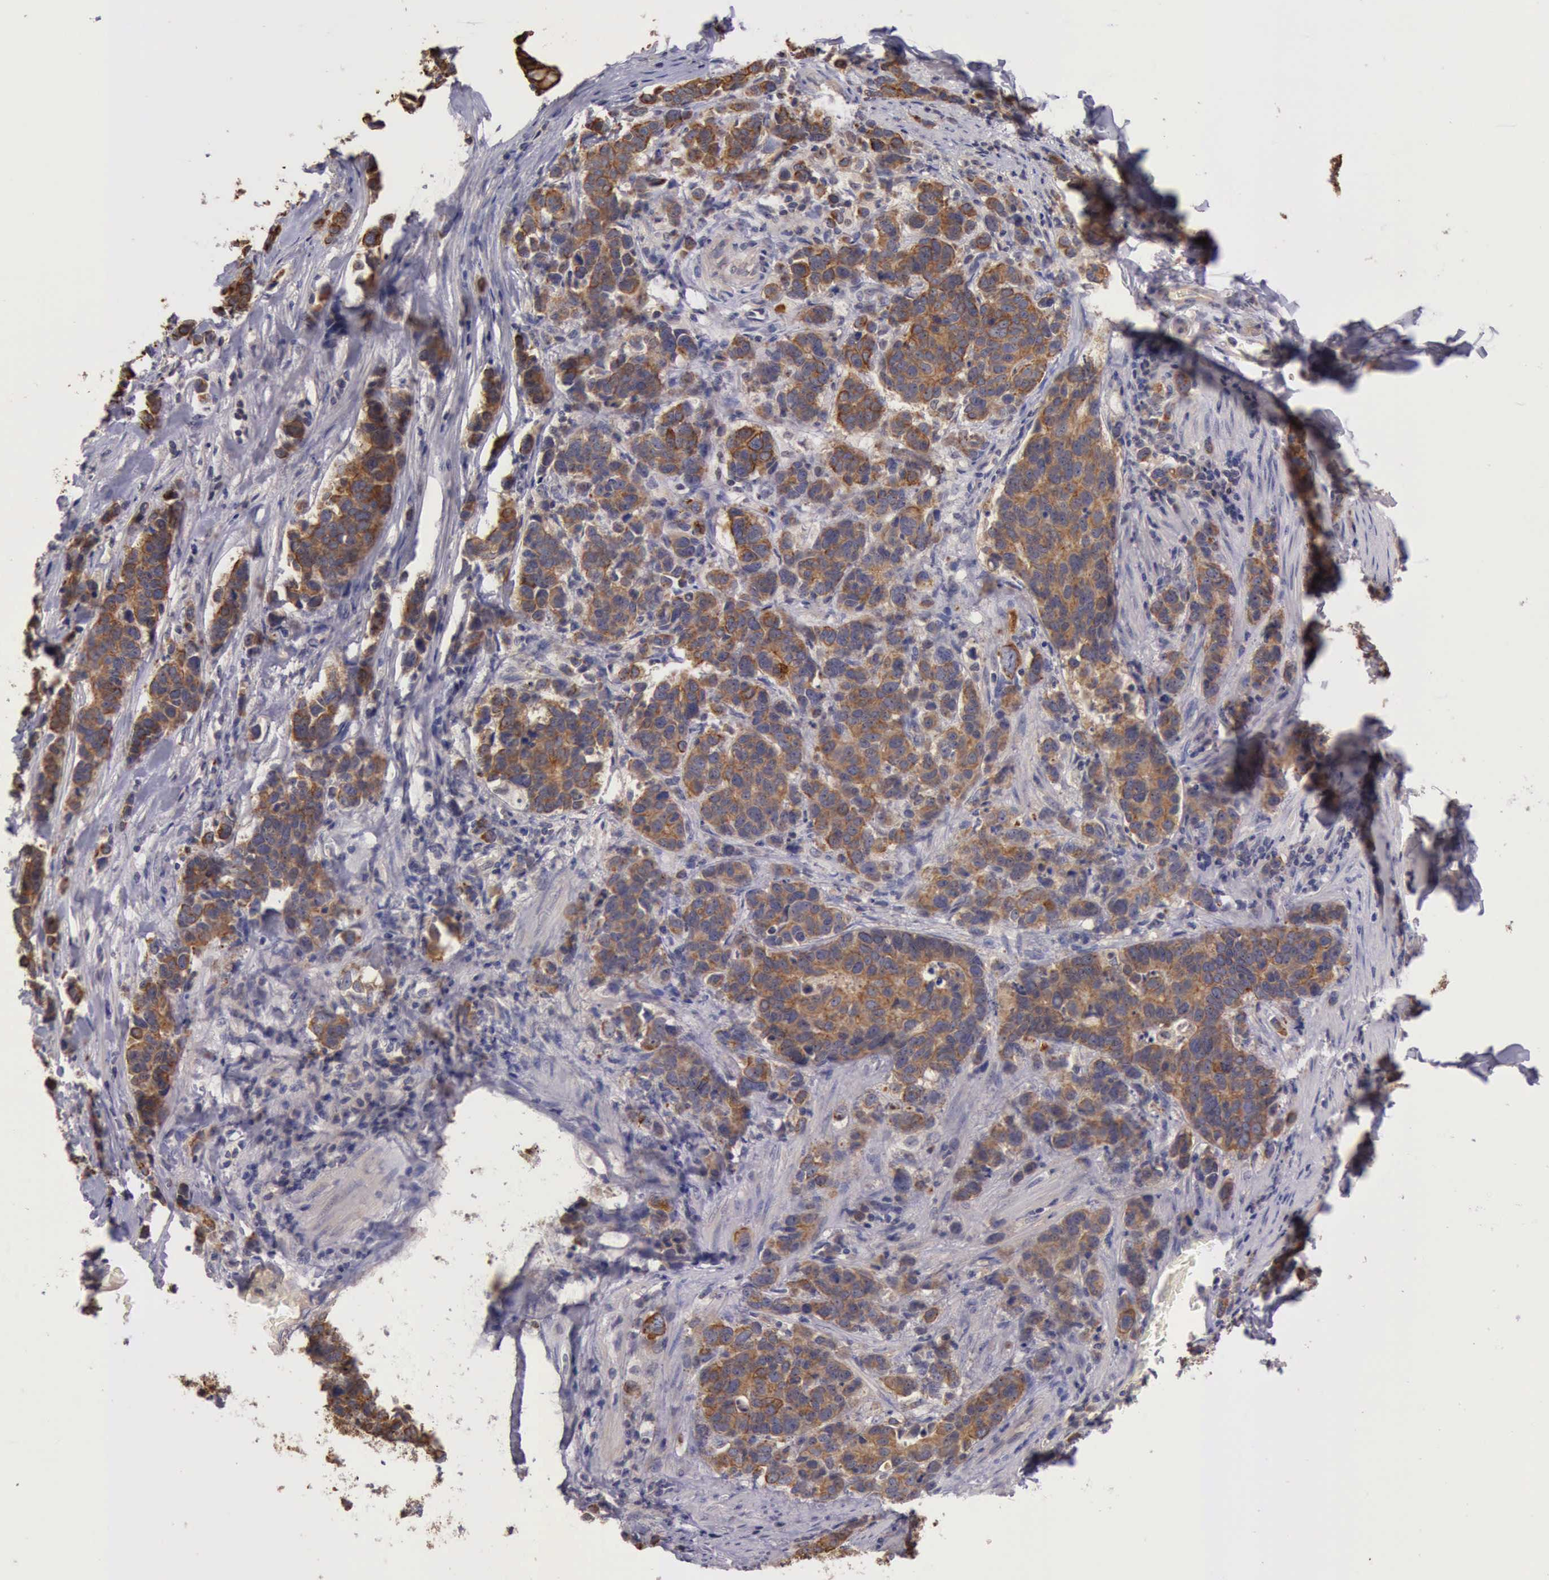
{"staining": {"intensity": "weak", "quantity": ">75%", "location": "cytoplasmic/membranous"}, "tissue": "stomach cancer", "cell_type": "Tumor cells", "image_type": "cancer", "snomed": [{"axis": "morphology", "description": "Adenocarcinoma, NOS"}, {"axis": "topography", "description": "Stomach, upper"}], "caption": "Adenocarcinoma (stomach) stained for a protein demonstrates weak cytoplasmic/membranous positivity in tumor cells.", "gene": "RAB39B", "patient": {"sex": "male", "age": 71}}